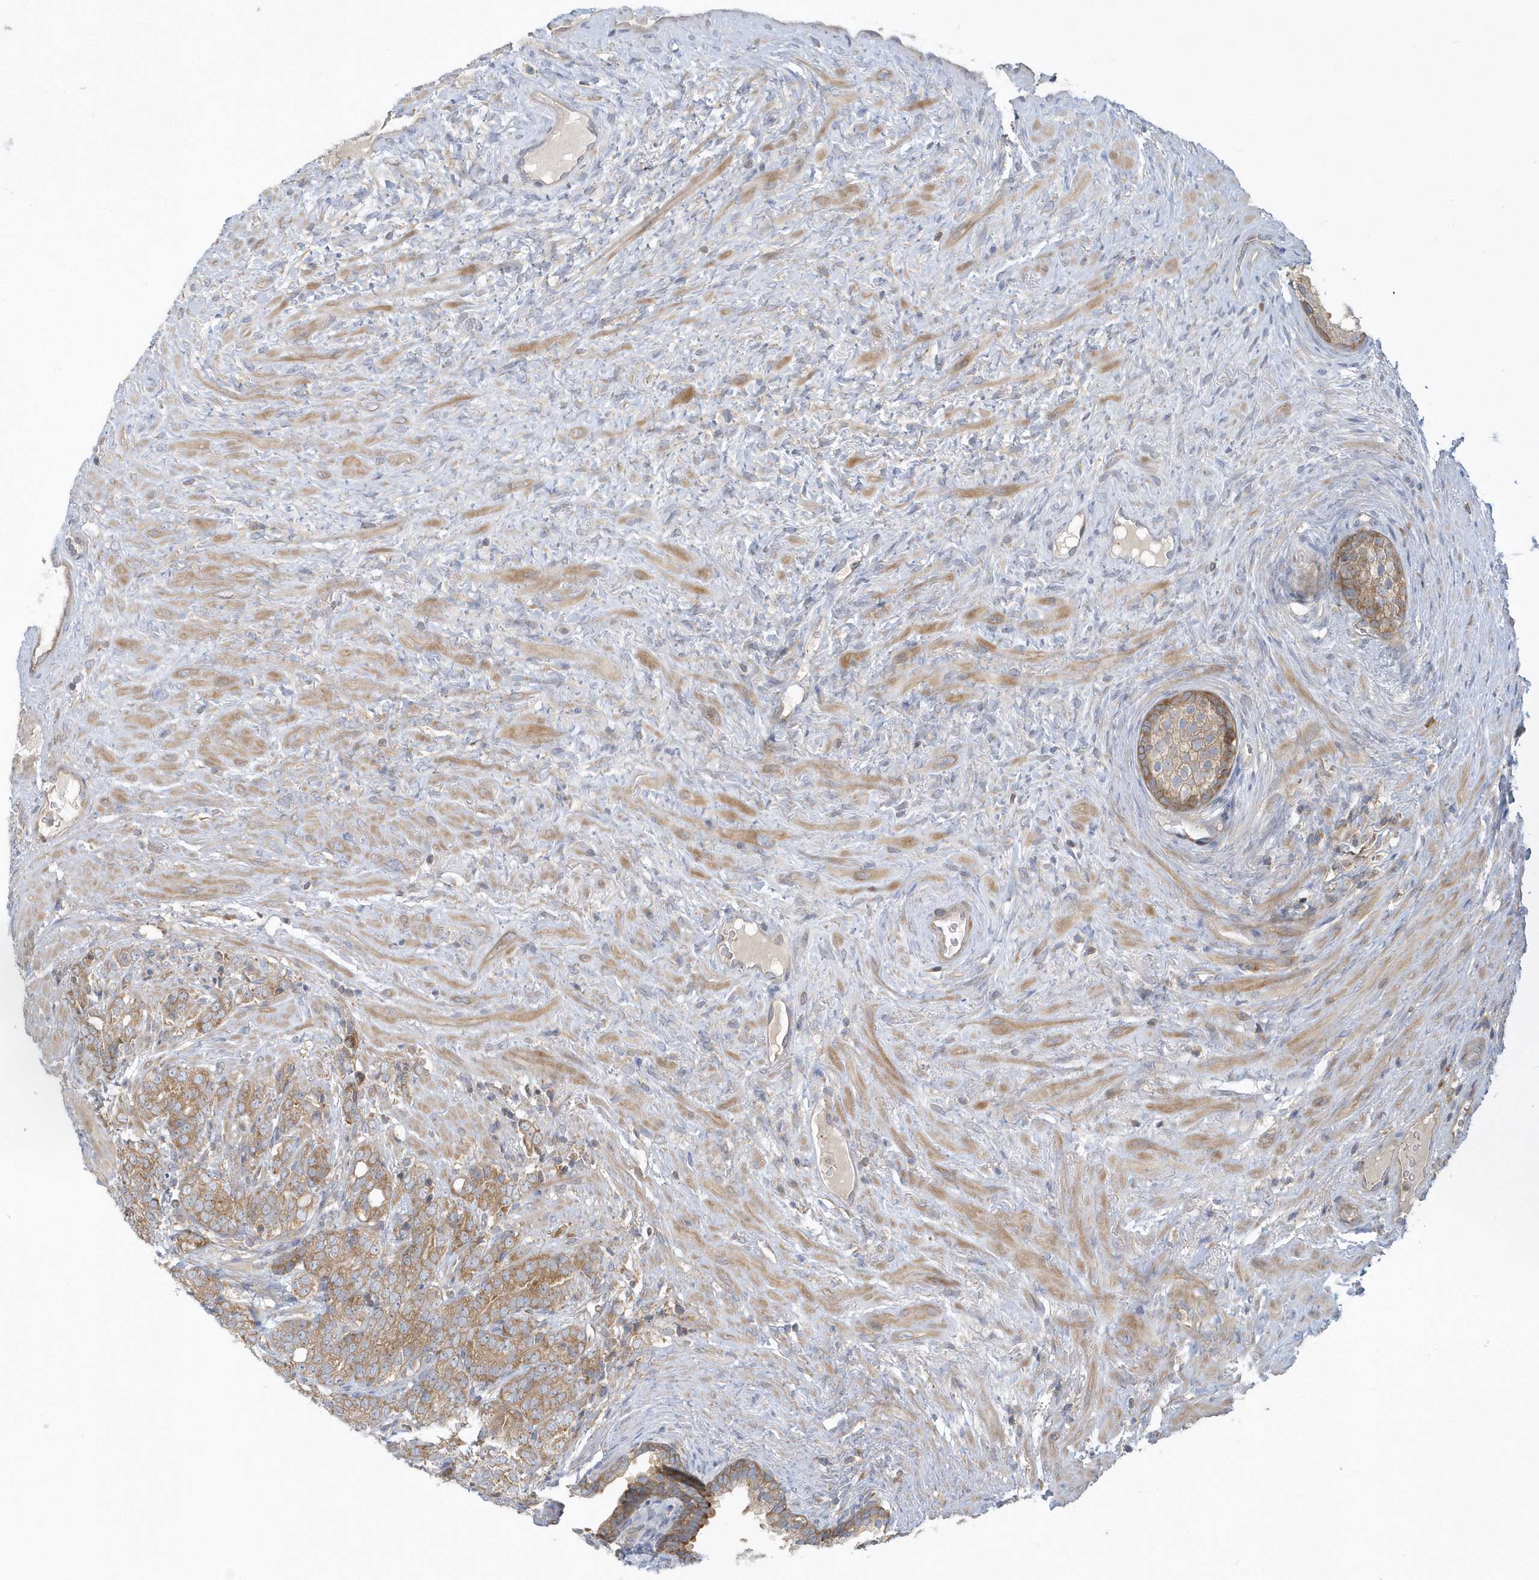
{"staining": {"intensity": "moderate", "quantity": ">75%", "location": "cytoplasmic/membranous"}, "tissue": "prostate cancer", "cell_type": "Tumor cells", "image_type": "cancer", "snomed": [{"axis": "morphology", "description": "Adenocarcinoma, High grade"}, {"axis": "topography", "description": "Prostate"}], "caption": "Protein staining exhibits moderate cytoplasmic/membranous positivity in about >75% of tumor cells in prostate cancer.", "gene": "CNOT10", "patient": {"sex": "male", "age": 57}}